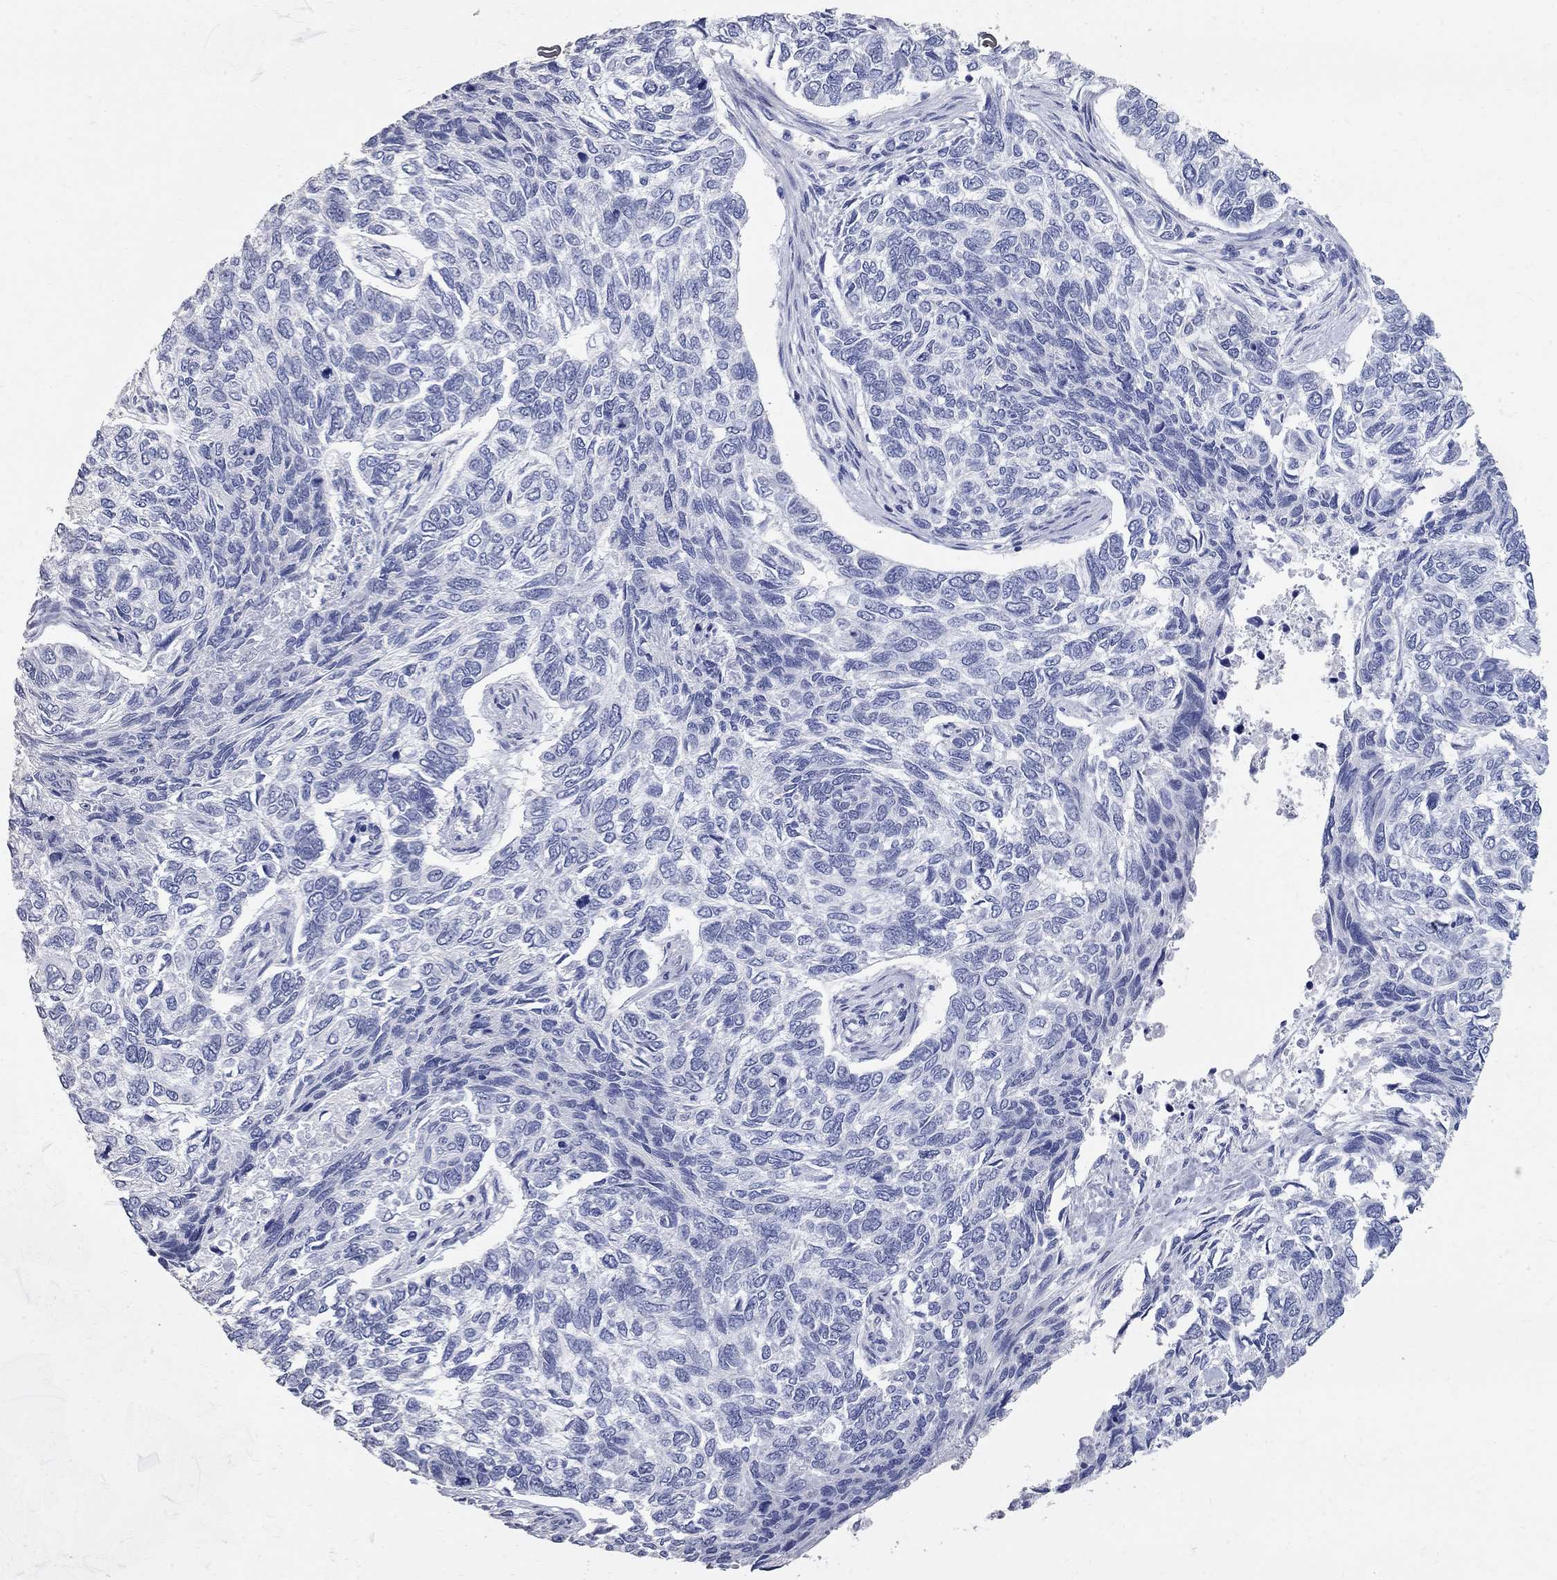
{"staining": {"intensity": "negative", "quantity": "none", "location": "none"}, "tissue": "skin cancer", "cell_type": "Tumor cells", "image_type": "cancer", "snomed": [{"axis": "morphology", "description": "Basal cell carcinoma"}, {"axis": "topography", "description": "Skin"}], "caption": "DAB immunohistochemical staining of human skin cancer (basal cell carcinoma) reveals no significant expression in tumor cells. The staining was performed using DAB to visualize the protein expression in brown, while the nuclei were stained in blue with hematoxylin (Magnification: 20x).", "gene": "BPIFB1", "patient": {"sex": "female", "age": 65}}